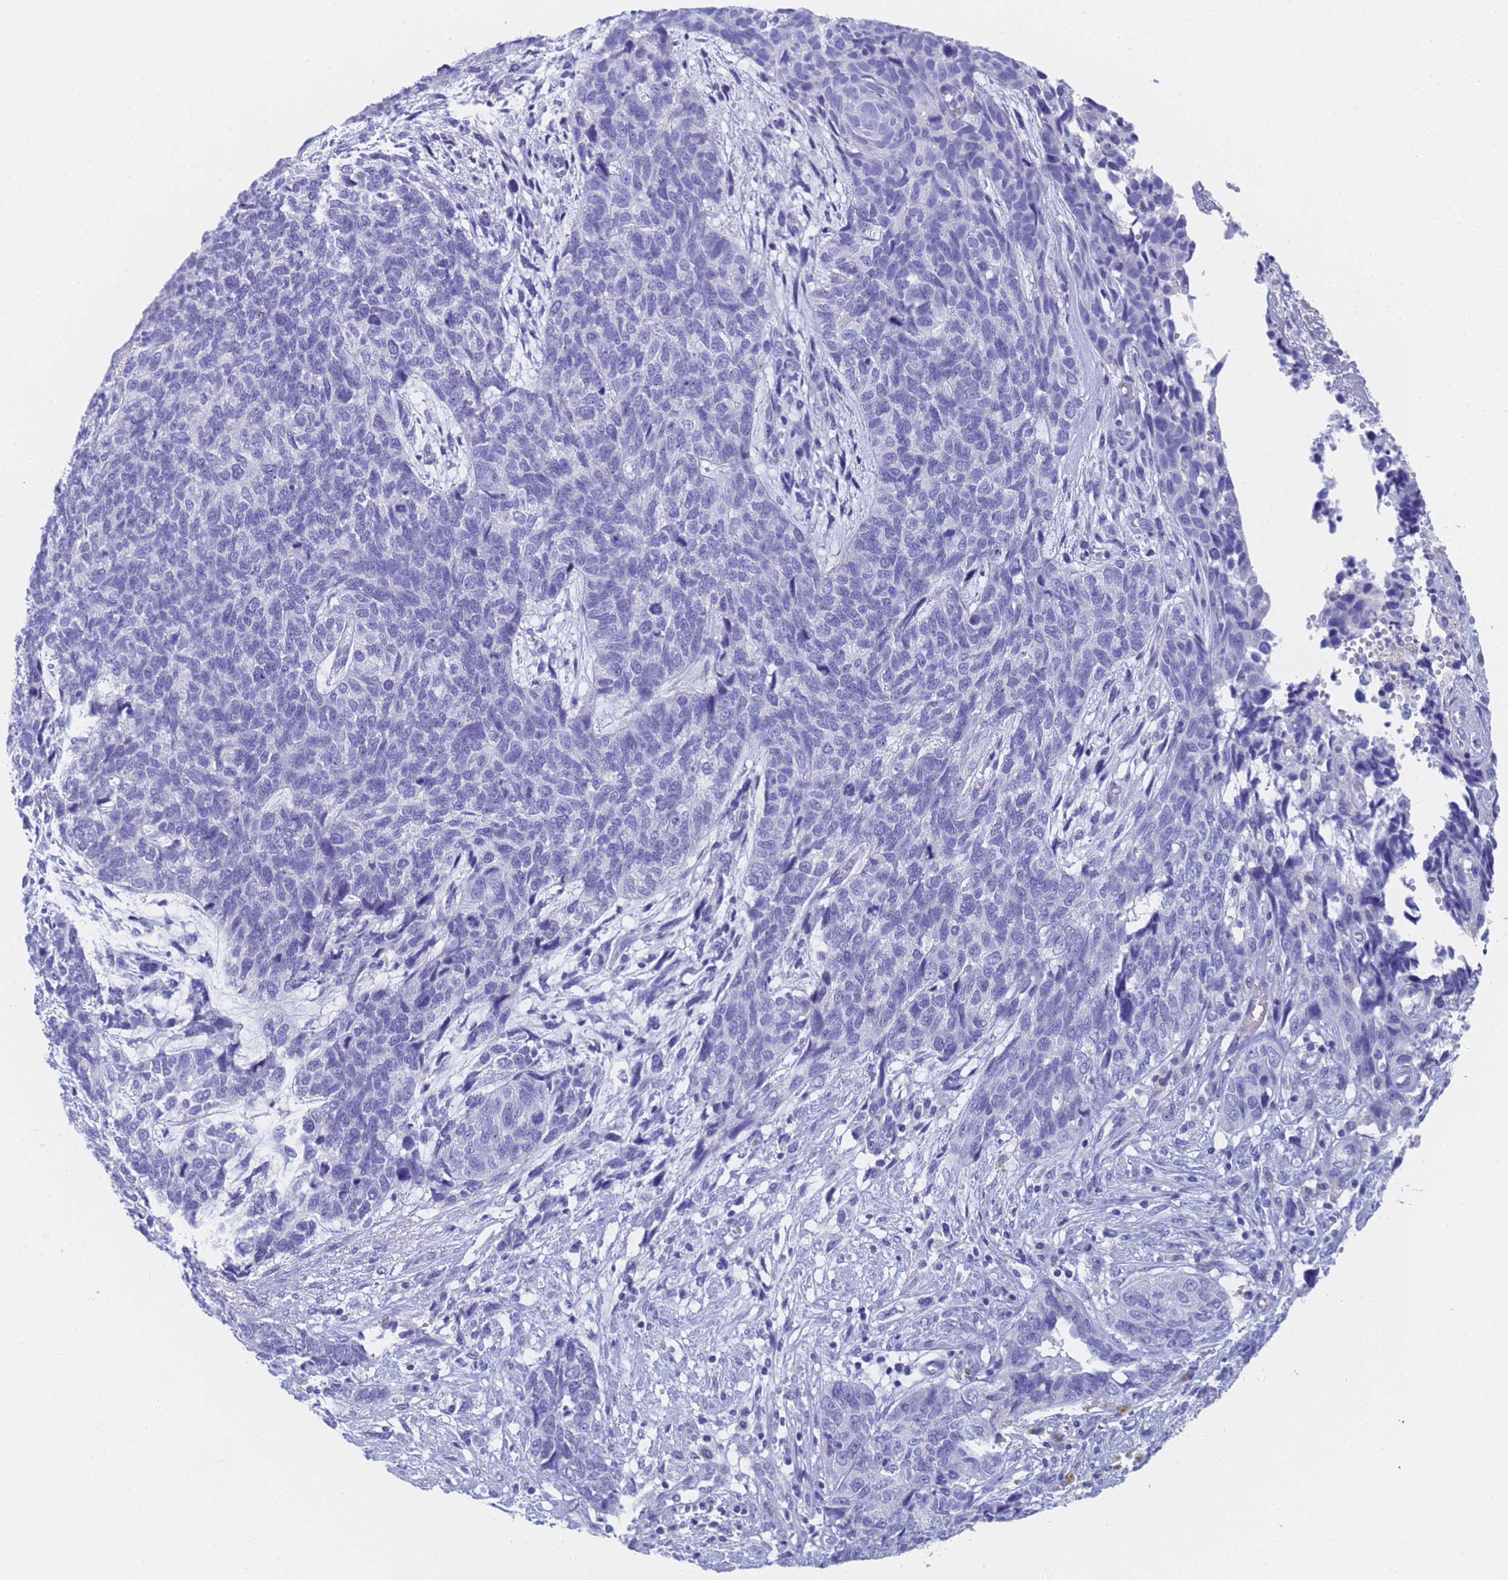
{"staining": {"intensity": "negative", "quantity": "none", "location": "none"}, "tissue": "cervical cancer", "cell_type": "Tumor cells", "image_type": "cancer", "snomed": [{"axis": "morphology", "description": "Squamous cell carcinoma, NOS"}, {"axis": "topography", "description": "Cervix"}], "caption": "IHC image of human squamous cell carcinoma (cervical) stained for a protein (brown), which exhibits no staining in tumor cells.", "gene": "STATH", "patient": {"sex": "female", "age": 63}}